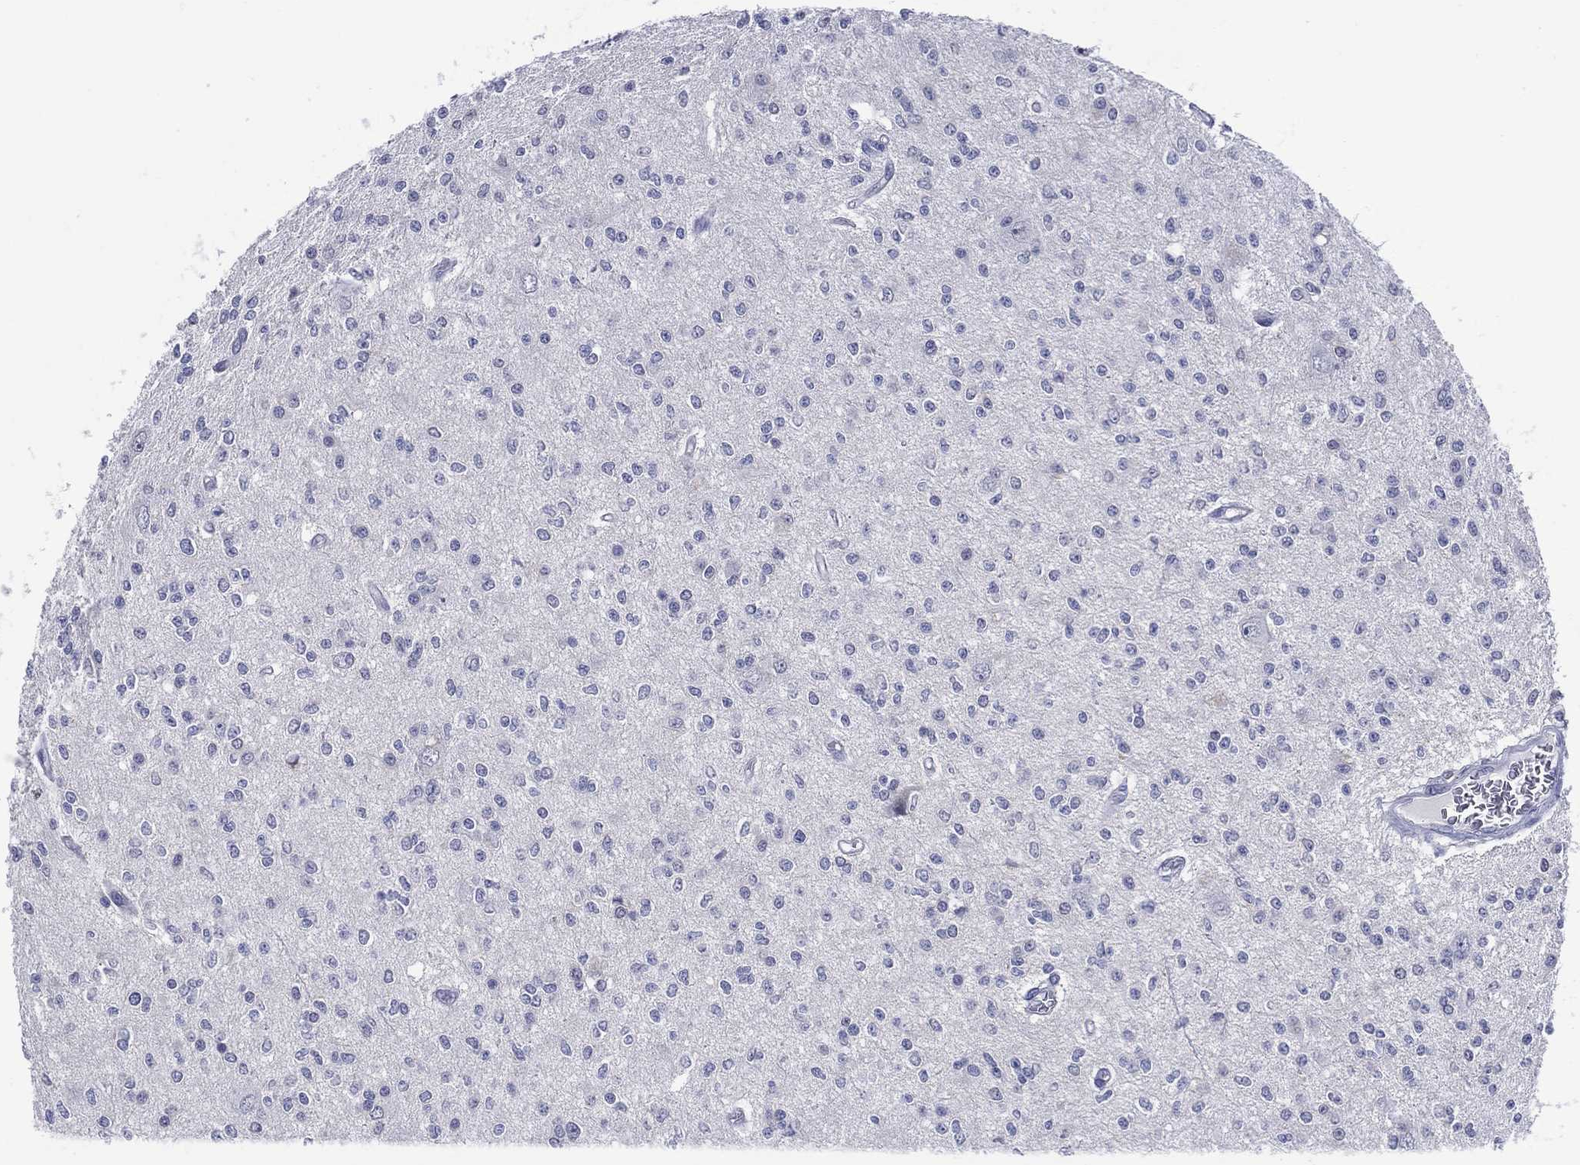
{"staining": {"intensity": "negative", "quantity": "none", "location": "none"}, "tissue": "glioma", "cell_type": "Tumor cells", "image_type": "cancer", "snomed": [{"axis": "morphology", "description": "Glioma, malignant, Low grade"}, {"axis": "topography", "description": "Brain"}], "caption": "Immunohistochemistry of human low-grade glioma (malignant) displays no staining in tumor cells.", "gene": "TRIM31", "patient": {"sex": "male", "age": 67}}